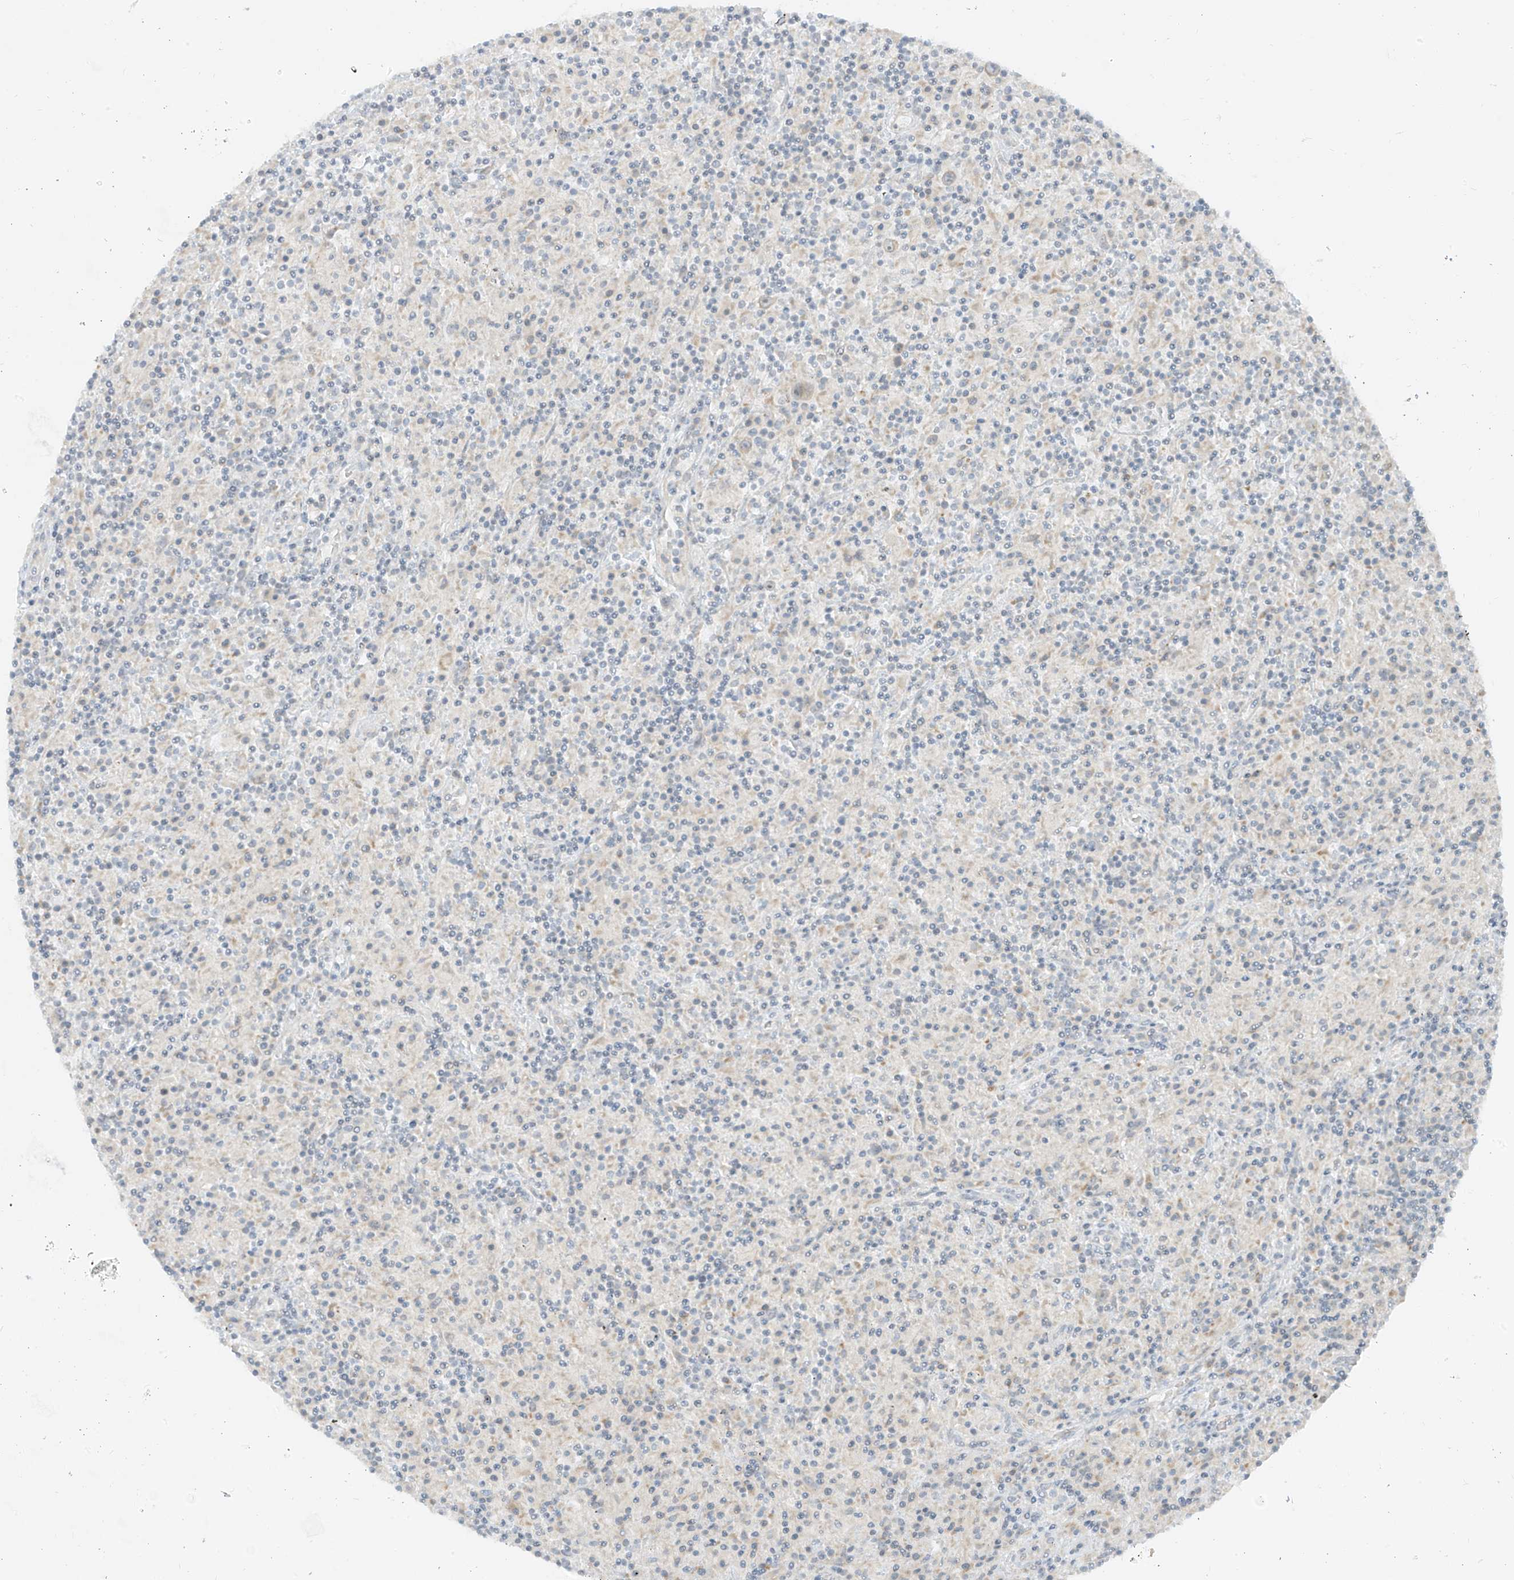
{"staining": {"intensity": "negative", "quantity": "none", "location": "none"}, "tissue": "lymphoma", "cell_type": "Tumor cells", "image_type": "cancer", "snomed": [{"axis": "morphology", "description": "Hodgkin's disease, NOS"}, {"axis": "topography", "description": "Lymph node"}], "caption": "Immunohistochemistry (IHC) micrograph of human Hodgkin's disease stained for a protein (brown), which shows no positivity in tumor cells.", "gene": "C2orf42", "patient": {"sex": "male", "age": 70}}